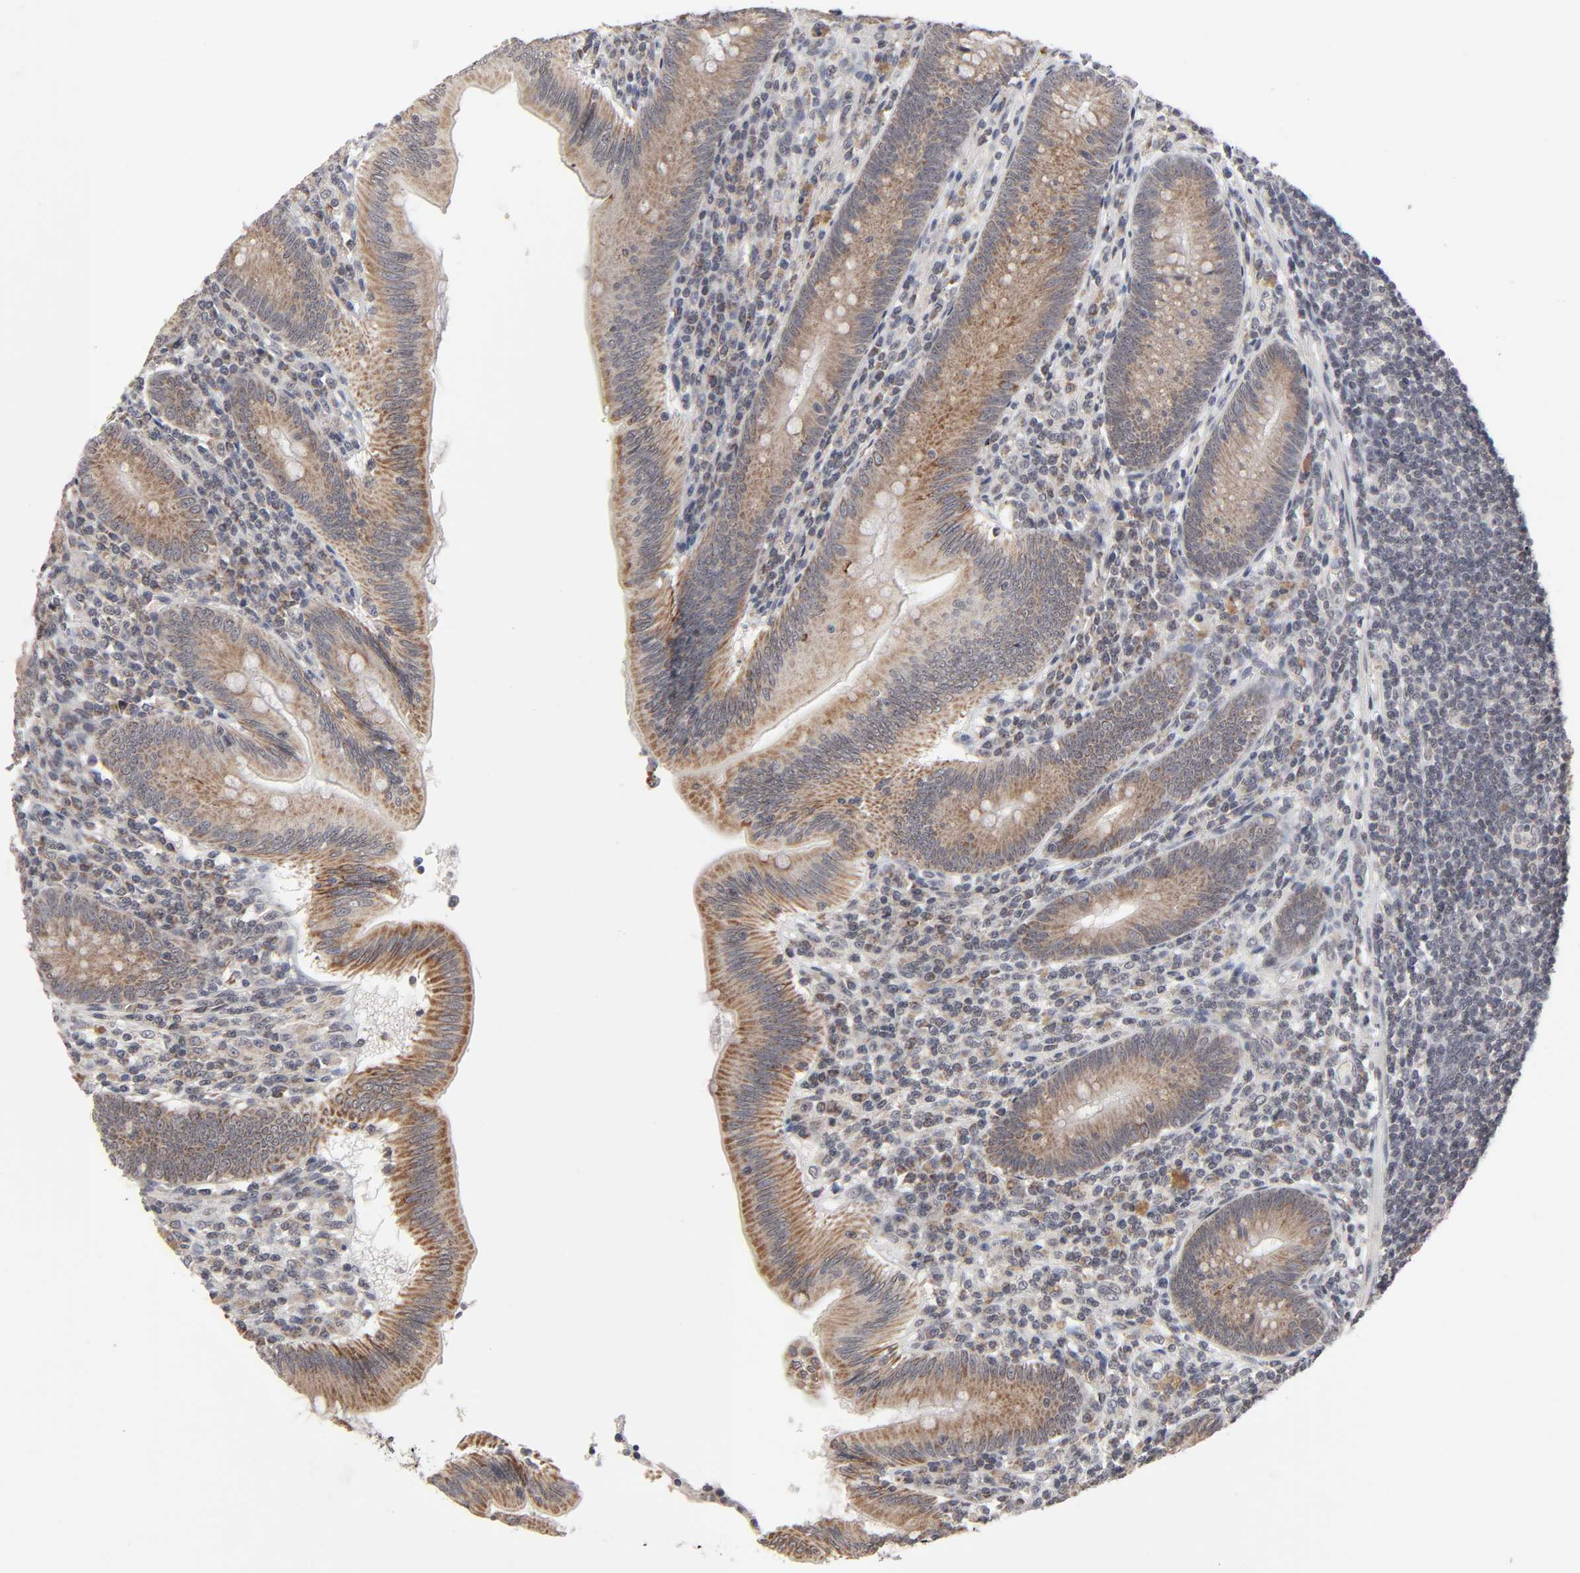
{"staining": {"intensity": "moderate", "quantity": ">75%", "location": "cytoplasmic/membranous"}, "tissue": "appendix", "cell_type": "Glandular cells", "image_type": "normal", "snomed": [{"axis": "morphology", "description": "Normal tissue, NOS"}, {"axis": "morphology", "description": "Inflammation, NOS"}, {"axis": "topography", "description": "Appendix"}], "caption": "An IHC histopathology image of unremarkable tissue is shown. Protein staining in brown labels moderate cytoplasmic/membranous positivity in appendix within glandular cells. (DAB IHC with brightfield microscopy, high magnification).", "gene": "AUH", "patient": {"sex": "male", "age": 46}}